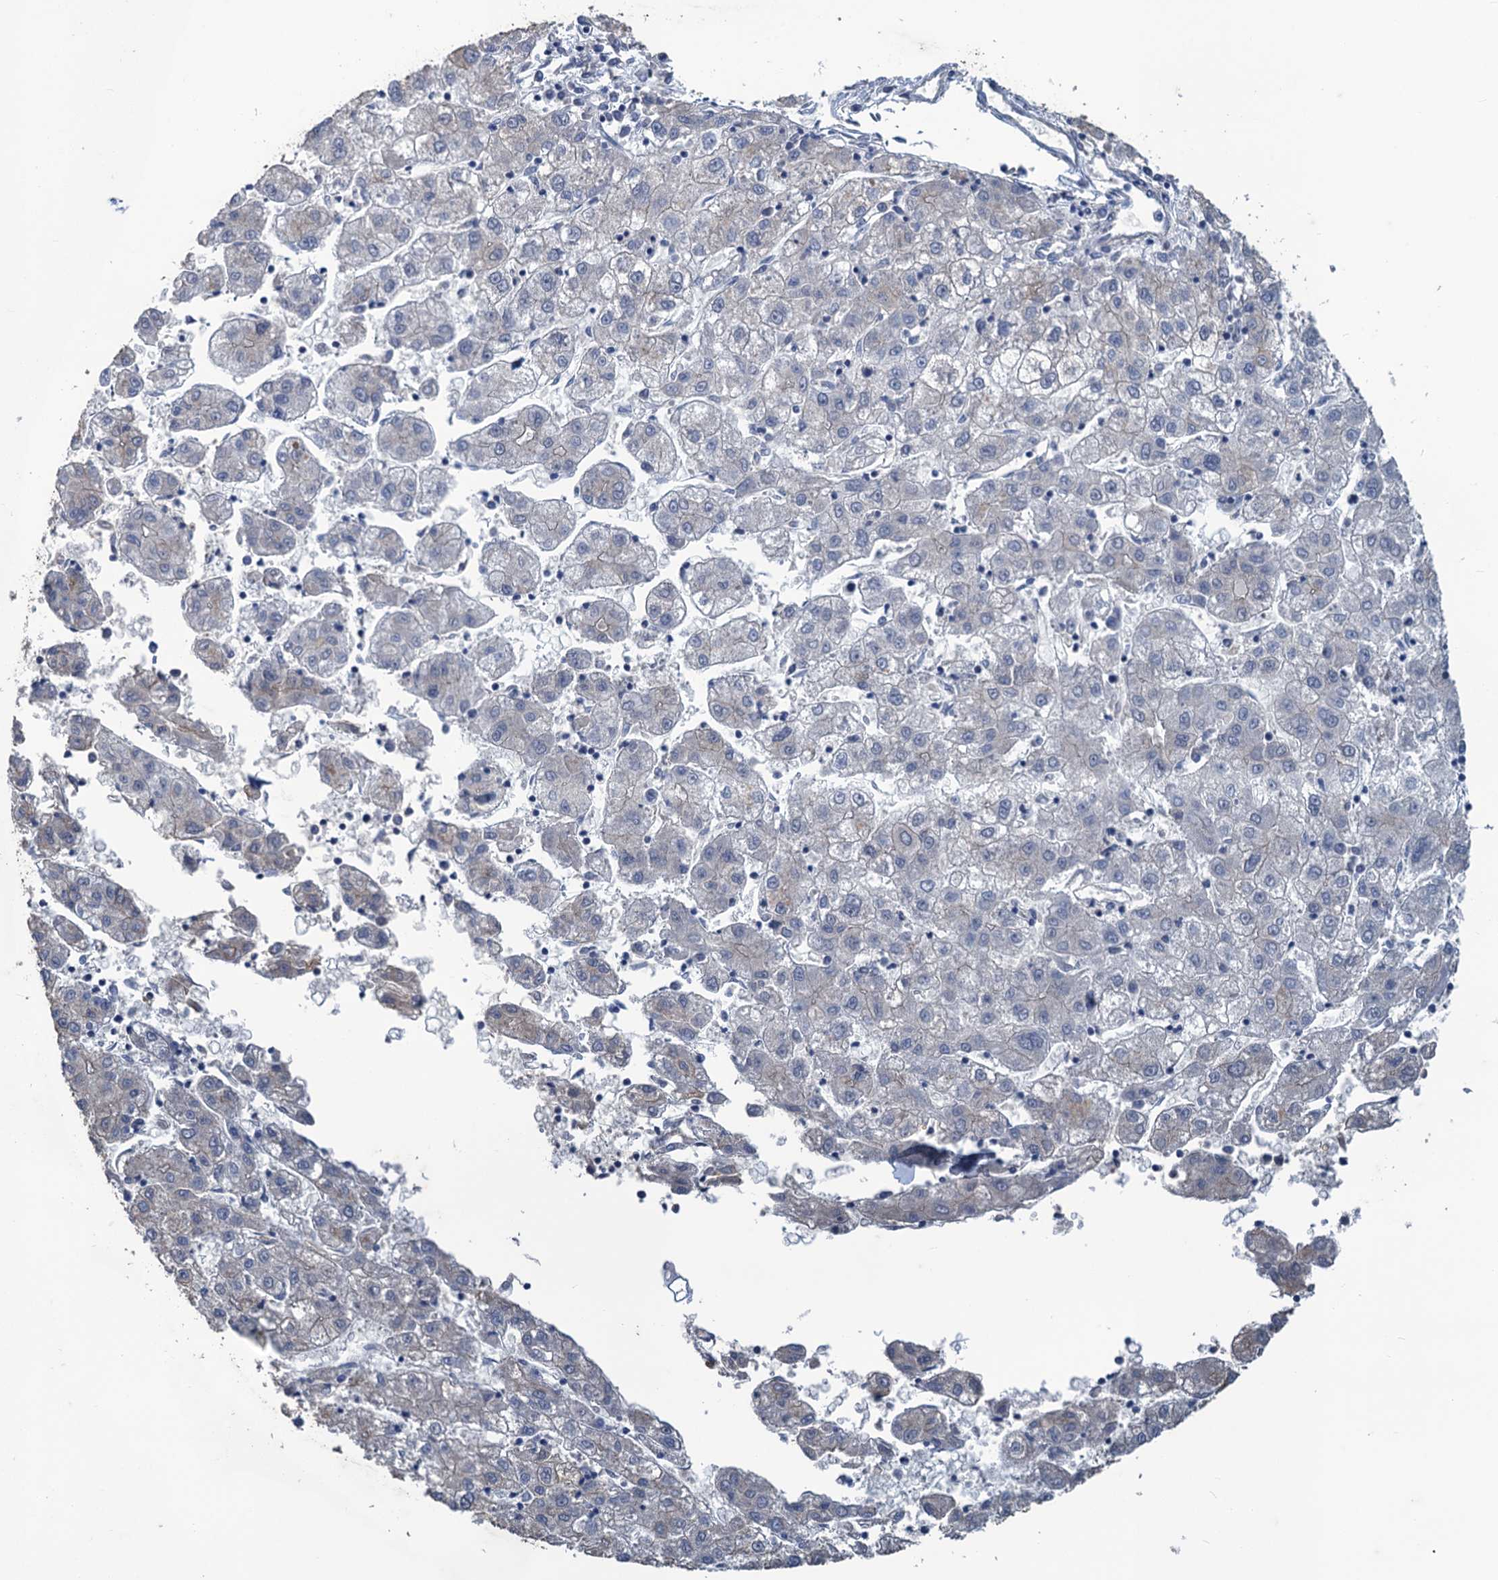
{"staining": {"intensity": "negative", "quantity": "none", "location": "none"}, "tissue": "liver cancer", "cell_type": "Tumor cells", "image_type": "cancer", "snomed": [{"axis": "morphology", "description": "Carcinoma, Hepatocellular, NOS"}, {"axis": "topography", "description": "Liver"}], "caption": "Immunohistochemical staining of liver cancer exhibits no significant expression in tumor cells. (Stains: DAB immunohistochemistry (IHC) with hematoxylin counter stain, Microscopy: brightfield microscopy at high magnification).", "gene": "SMCO3", "patient": {"sex": "male", "age": 72}}